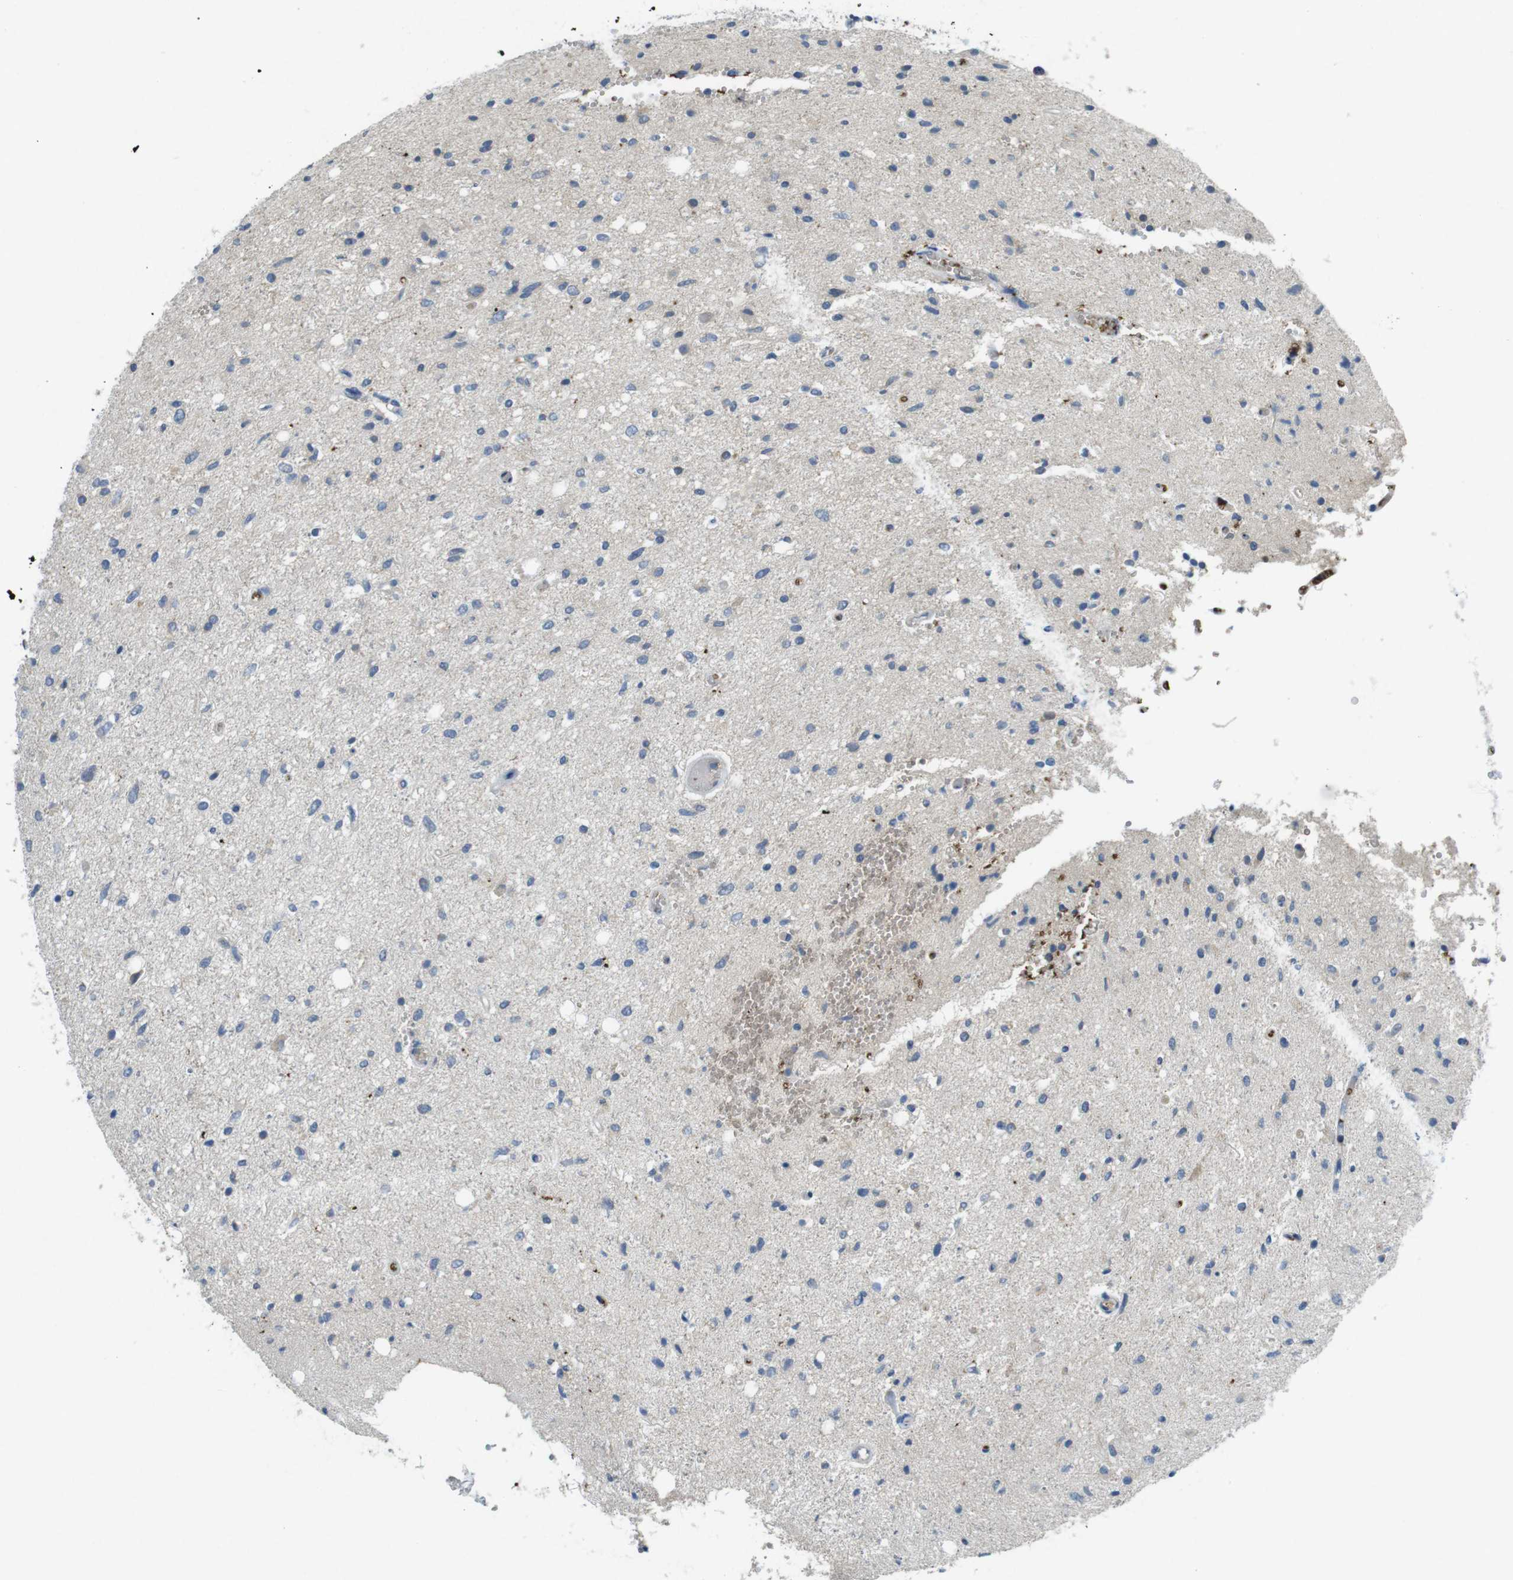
{"staining": {"intensity": "weak", "quantity": "<25%", "location": "cytoplasmic/membranous"}, "tissue": "glioma", "cell_type": "Tumor cells", "image_type": "cancer", "snomed": [{"axis": "morphology", "description": "Glioma, malignant, Low grade"}, {"axis": "topography", "description": "Brain"}], "caption": "Immunohistochemistry micrograph of malignant low-grade glioma stained for a protein (brown), which displays no expression in tumor cells. The staining is performed using DAB brown chromogen with nuclei counter-stained in using hematoxylin.", "gene": "SUGT1", "patient": {"sex": "male", "age": 77}}